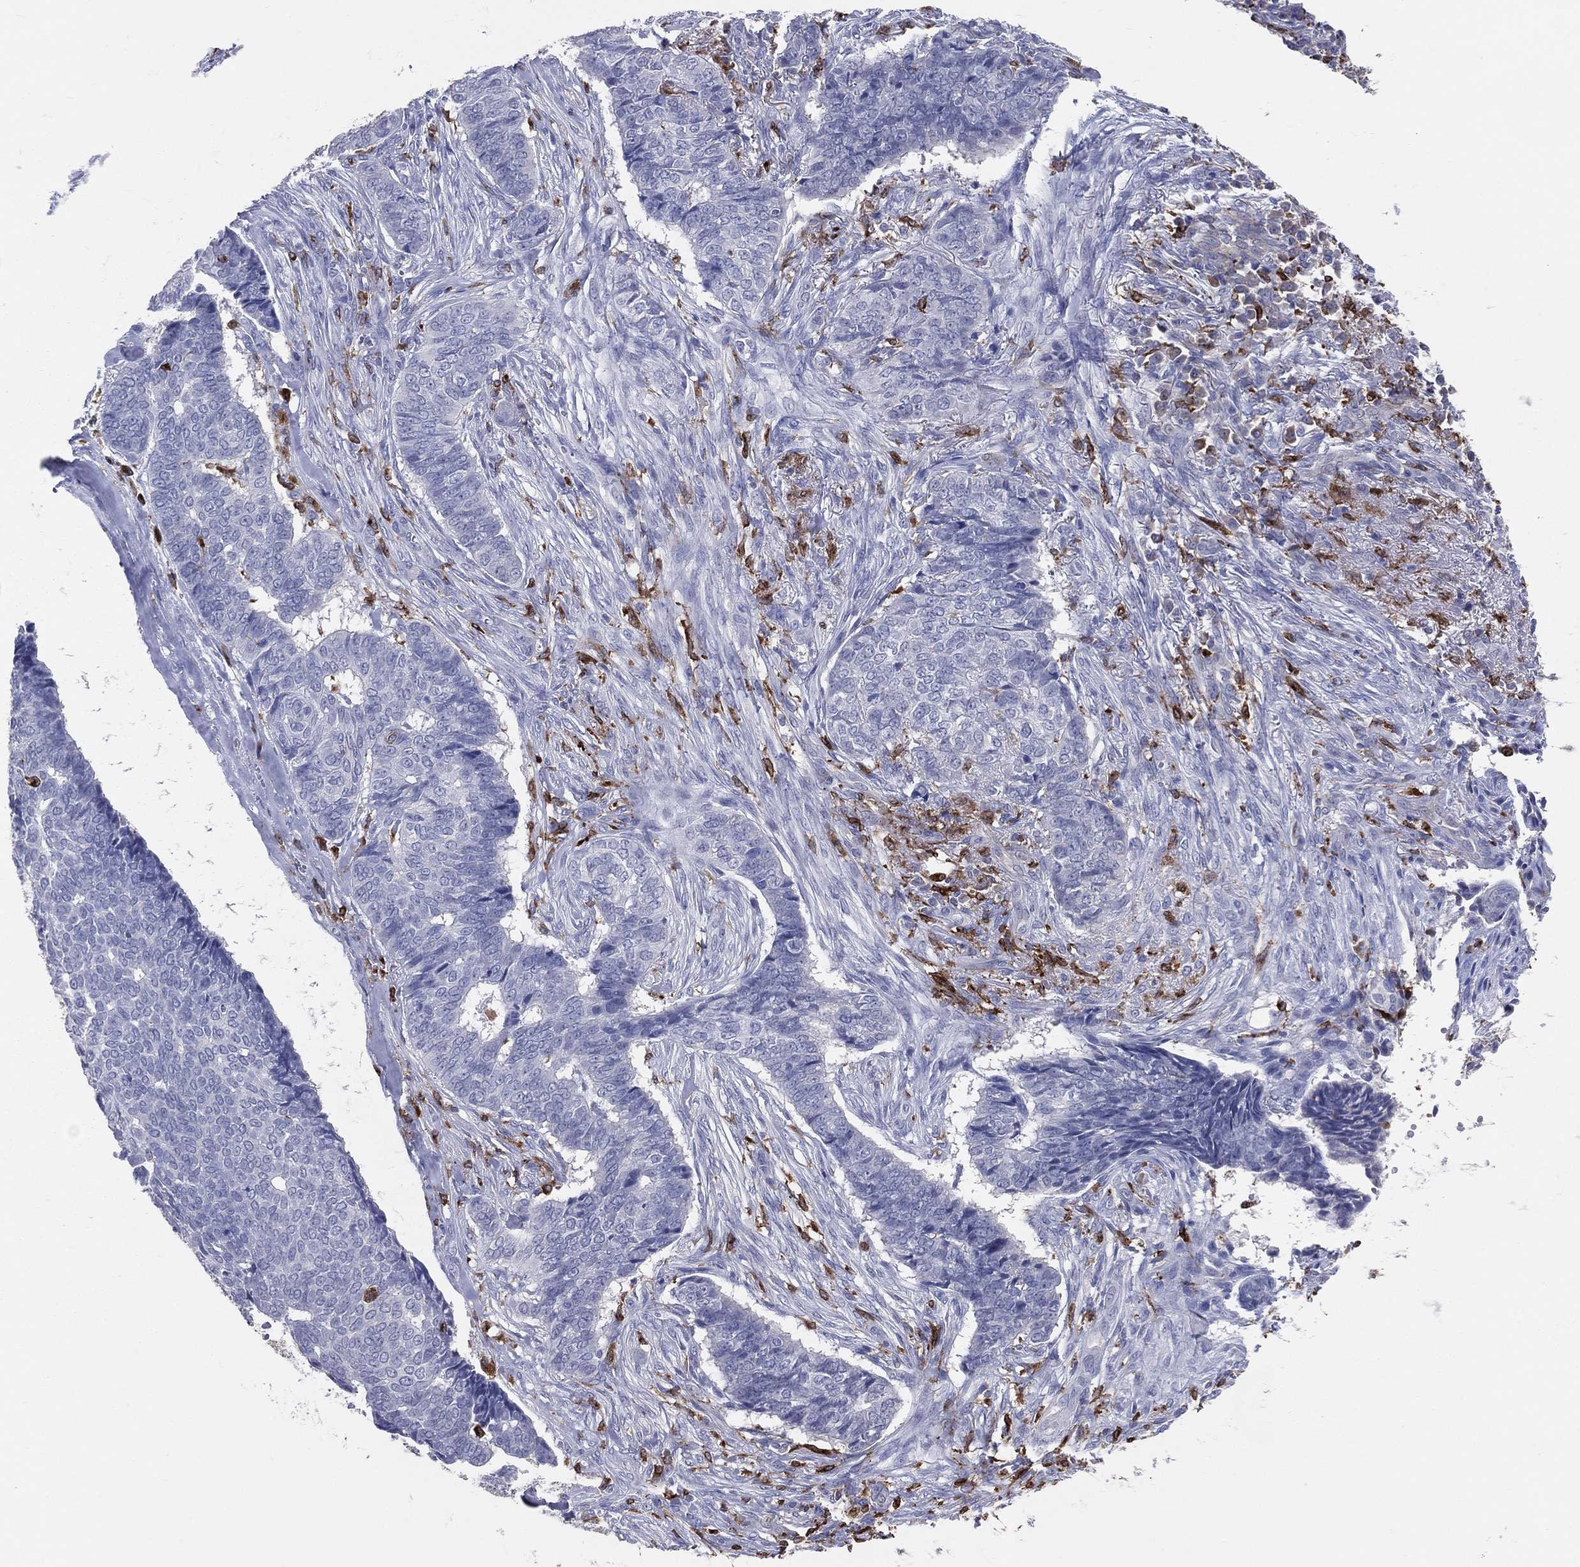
{"staining": {"intensity": "negative", "quantity": "none", "location": "none"}, "tissue": "skin cancer", "cell_type": "Tumor cells", "image_type": "cancer", "snomed": [{"axis": "morphology", "description": "Basal cell carcinoma"}, {"axis": "topography", "description": "Skin"}], "caption": "DAB immunohistochemical staining of basal cell carcinoma (skin) displays no significant positivity in tumor cells.", "gene": "CD74", "patient": {"sex": "male", "age": 86}}